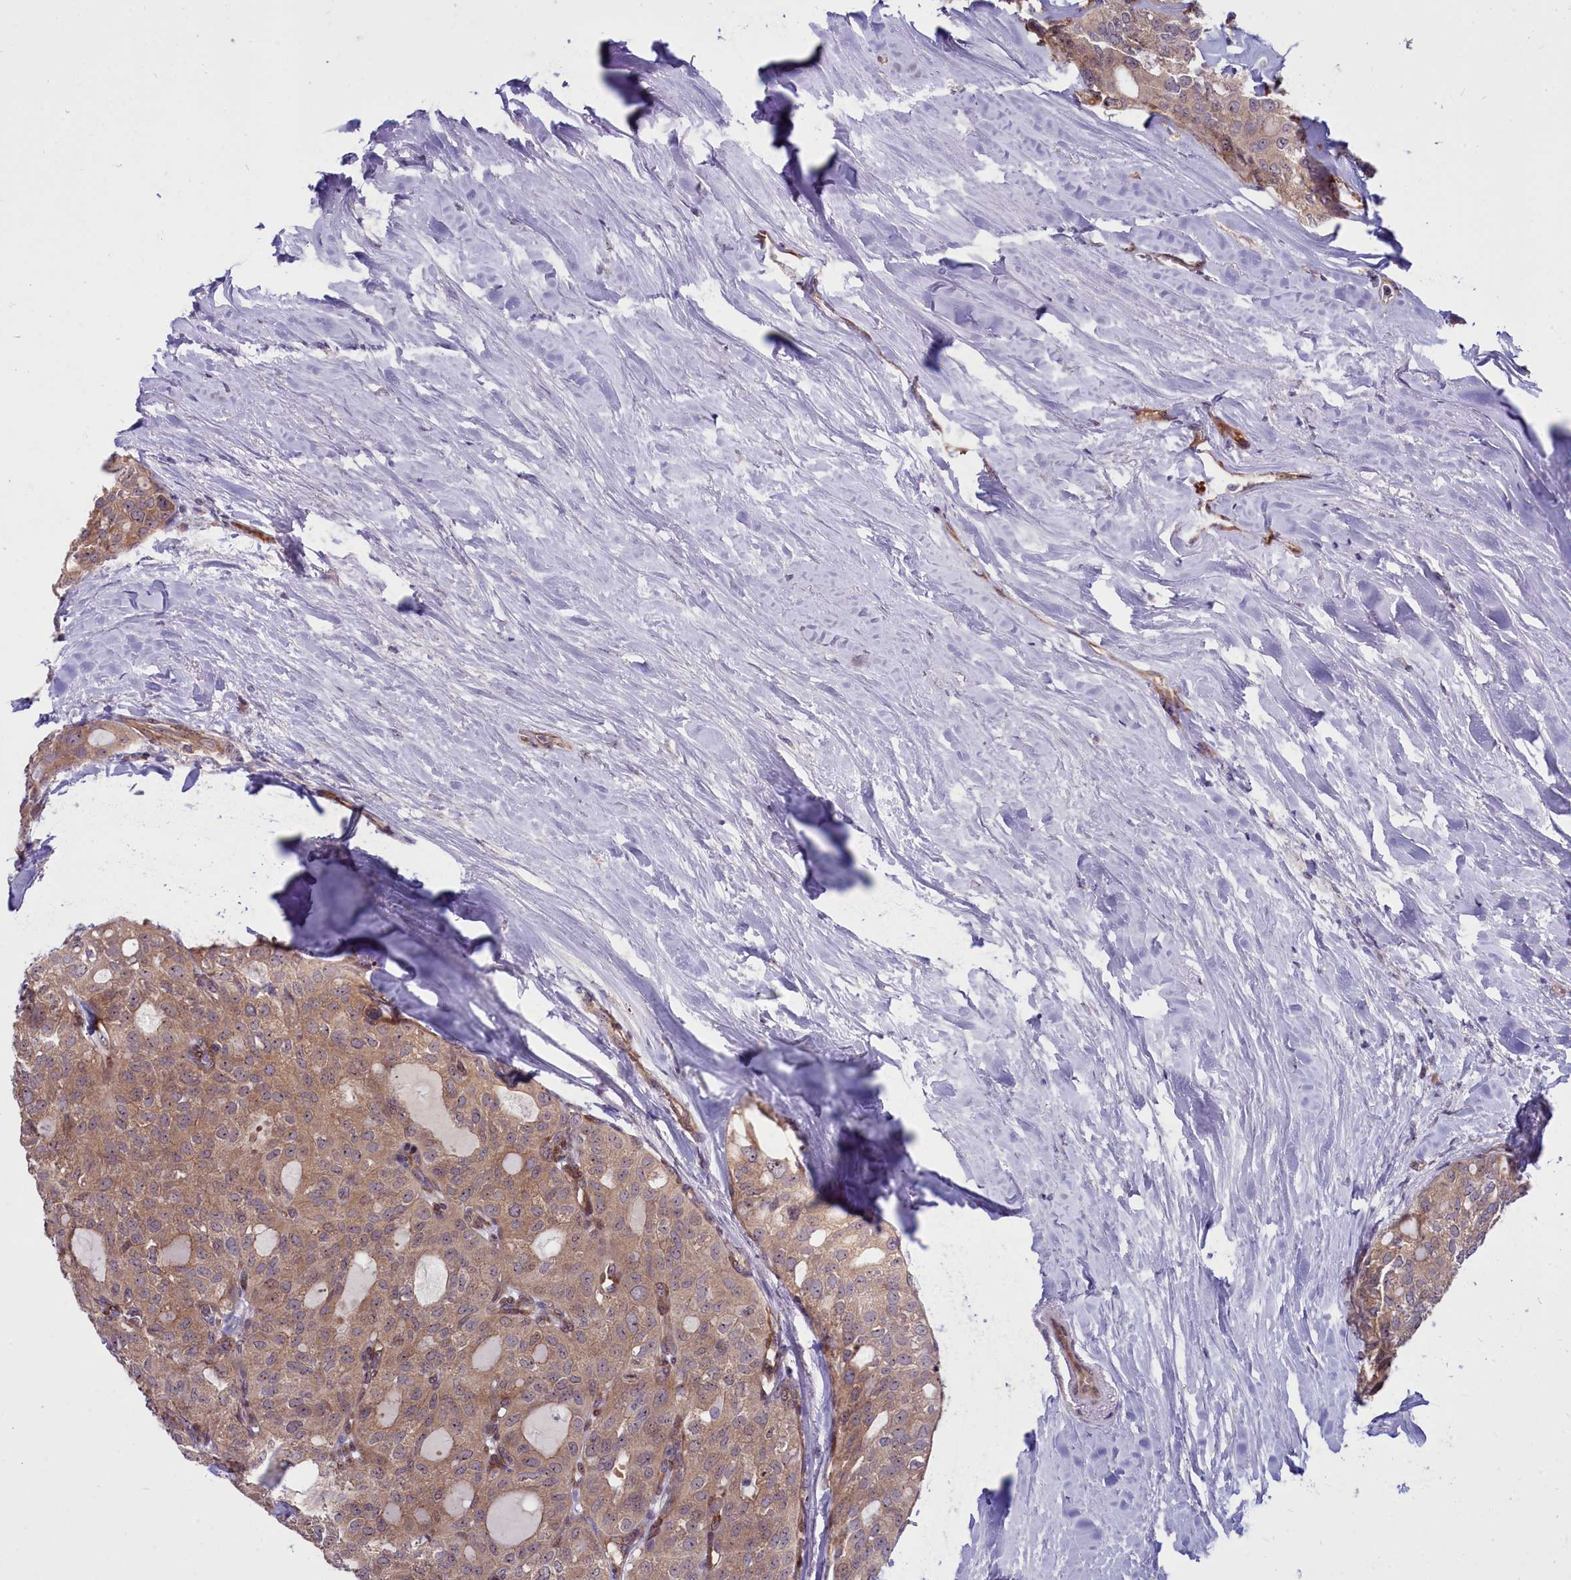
{"staining": {"intensity": "moderate", "quantity": ">75%", "location": "cytoplasmic/membranous"}, "tissue": "thyroid cancer", "cell_type": "Tumor cells", "image_type": "cancer", "snomed": [{"axis": "morphology", "description": "Follicular adenoma carcinoma, NOS"}, {"axis": "topography", "description": "Thyroid gland"}], "caption": "This is a histology image of immunohistochemistry staining of thyroid cancer (follicular adenoma carcinoma), which shows moderate staining in the cytoplasmic/membranous of tumor cells.", "gene": "BCAR1", "patient": {"sex": "male", "age": 75}}